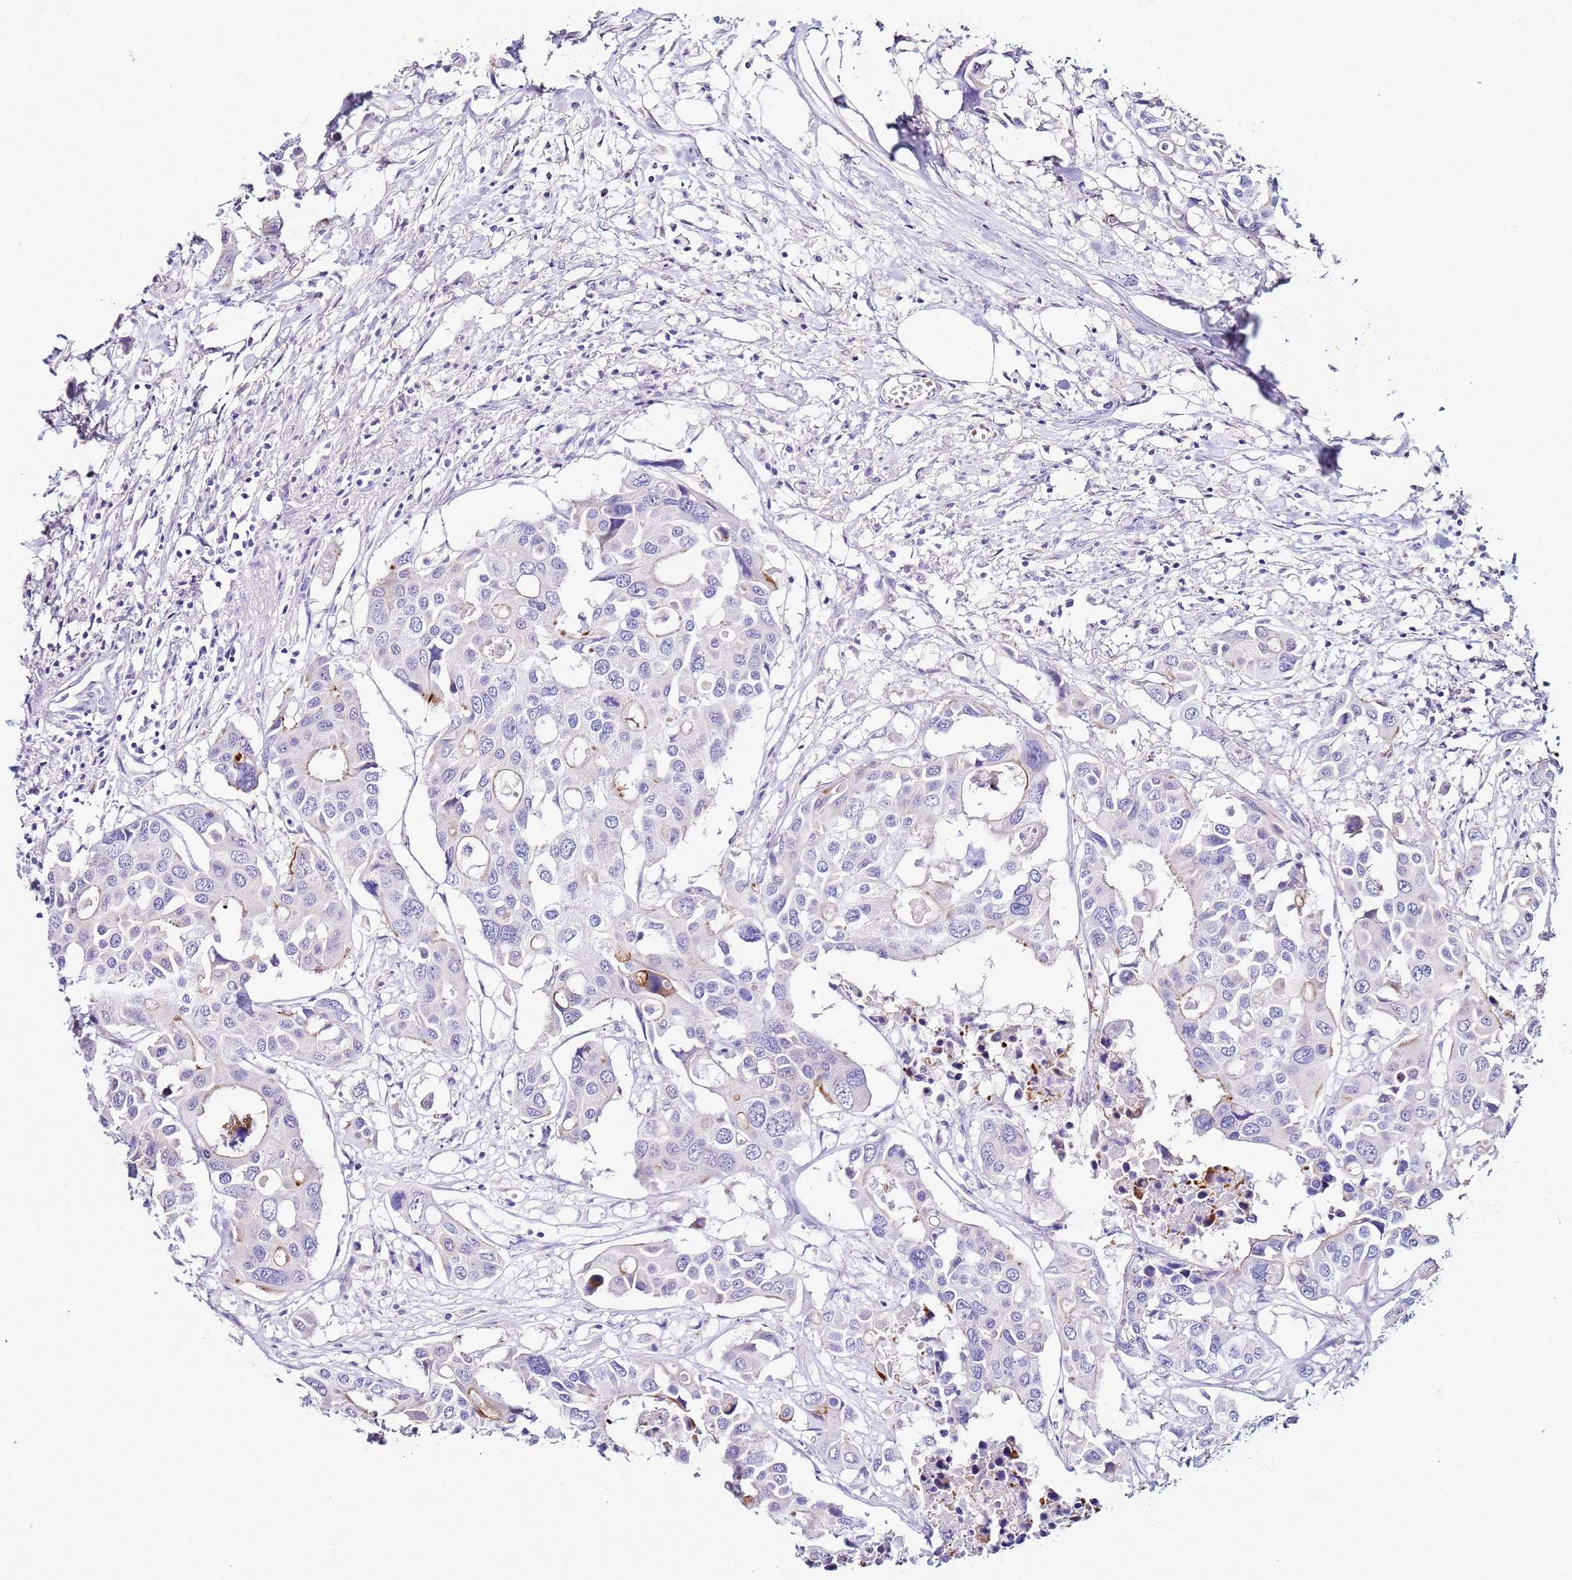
{"staining": {"intensity": "negative", "quantity": "none", "location": "none"}, "tissue": "colorectal cancer", "cell_type": "Tumor cells", "image_type": "cancer", "snomed": [{"axis": "morphology", "description": "Adenocarcinoma, NOS"}, {"axis": "topography", "description": "Colon"}], "caption": "IHC of human adenocarcinoma (colorectal) displays no positivity in tumor cells. (Brightfield microscopy of DAB (3,3'-diaminobenzidine) IHC at high magnification).", "gene": "HGD", "patient": {"sex": "male", "age": 77}}